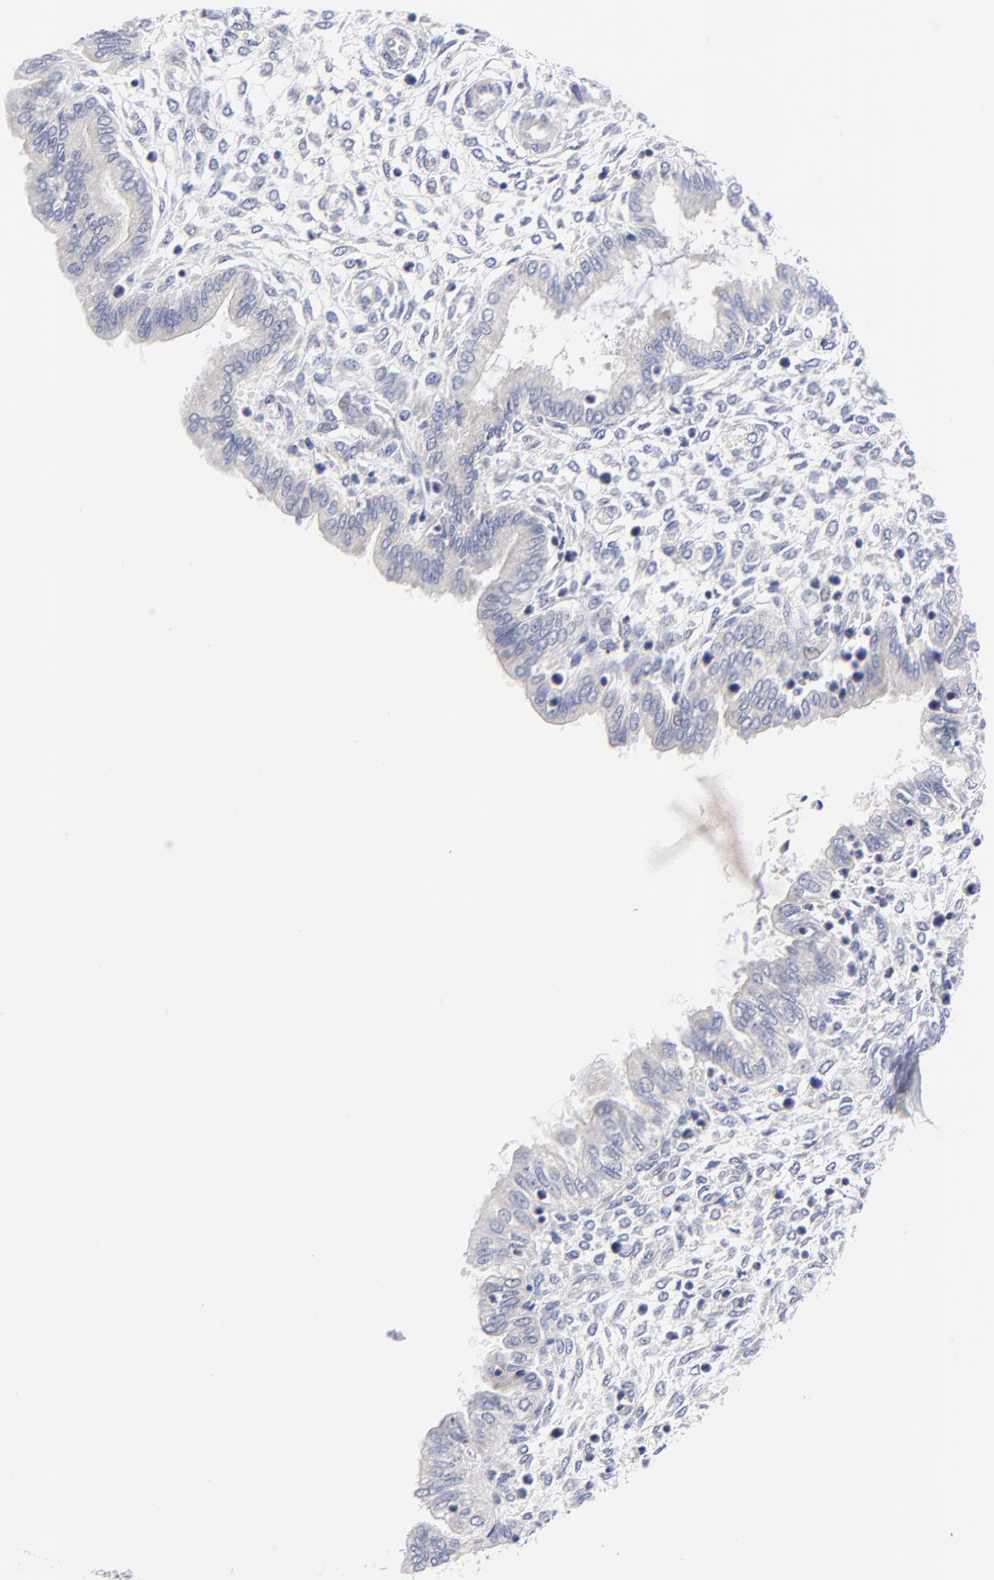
{"staining": {"intensity": "negative", "quantity": "none", "location": "none"}, "tissue": "endometrium", "cell_type": "Cells in endometrial stroma", "image_type": "normal", "snomed": [{"axis": "morphology", "description": "Normal tissue, NOS"}, {"axis": "topography", "description": "Endometrium"}], "caption": "Immunohistochemistry of normal endometrium reveals no staining in cells in endometrial stroma.", "gene": "AFF2", "patient": {"sex": "female", "age": 33}}